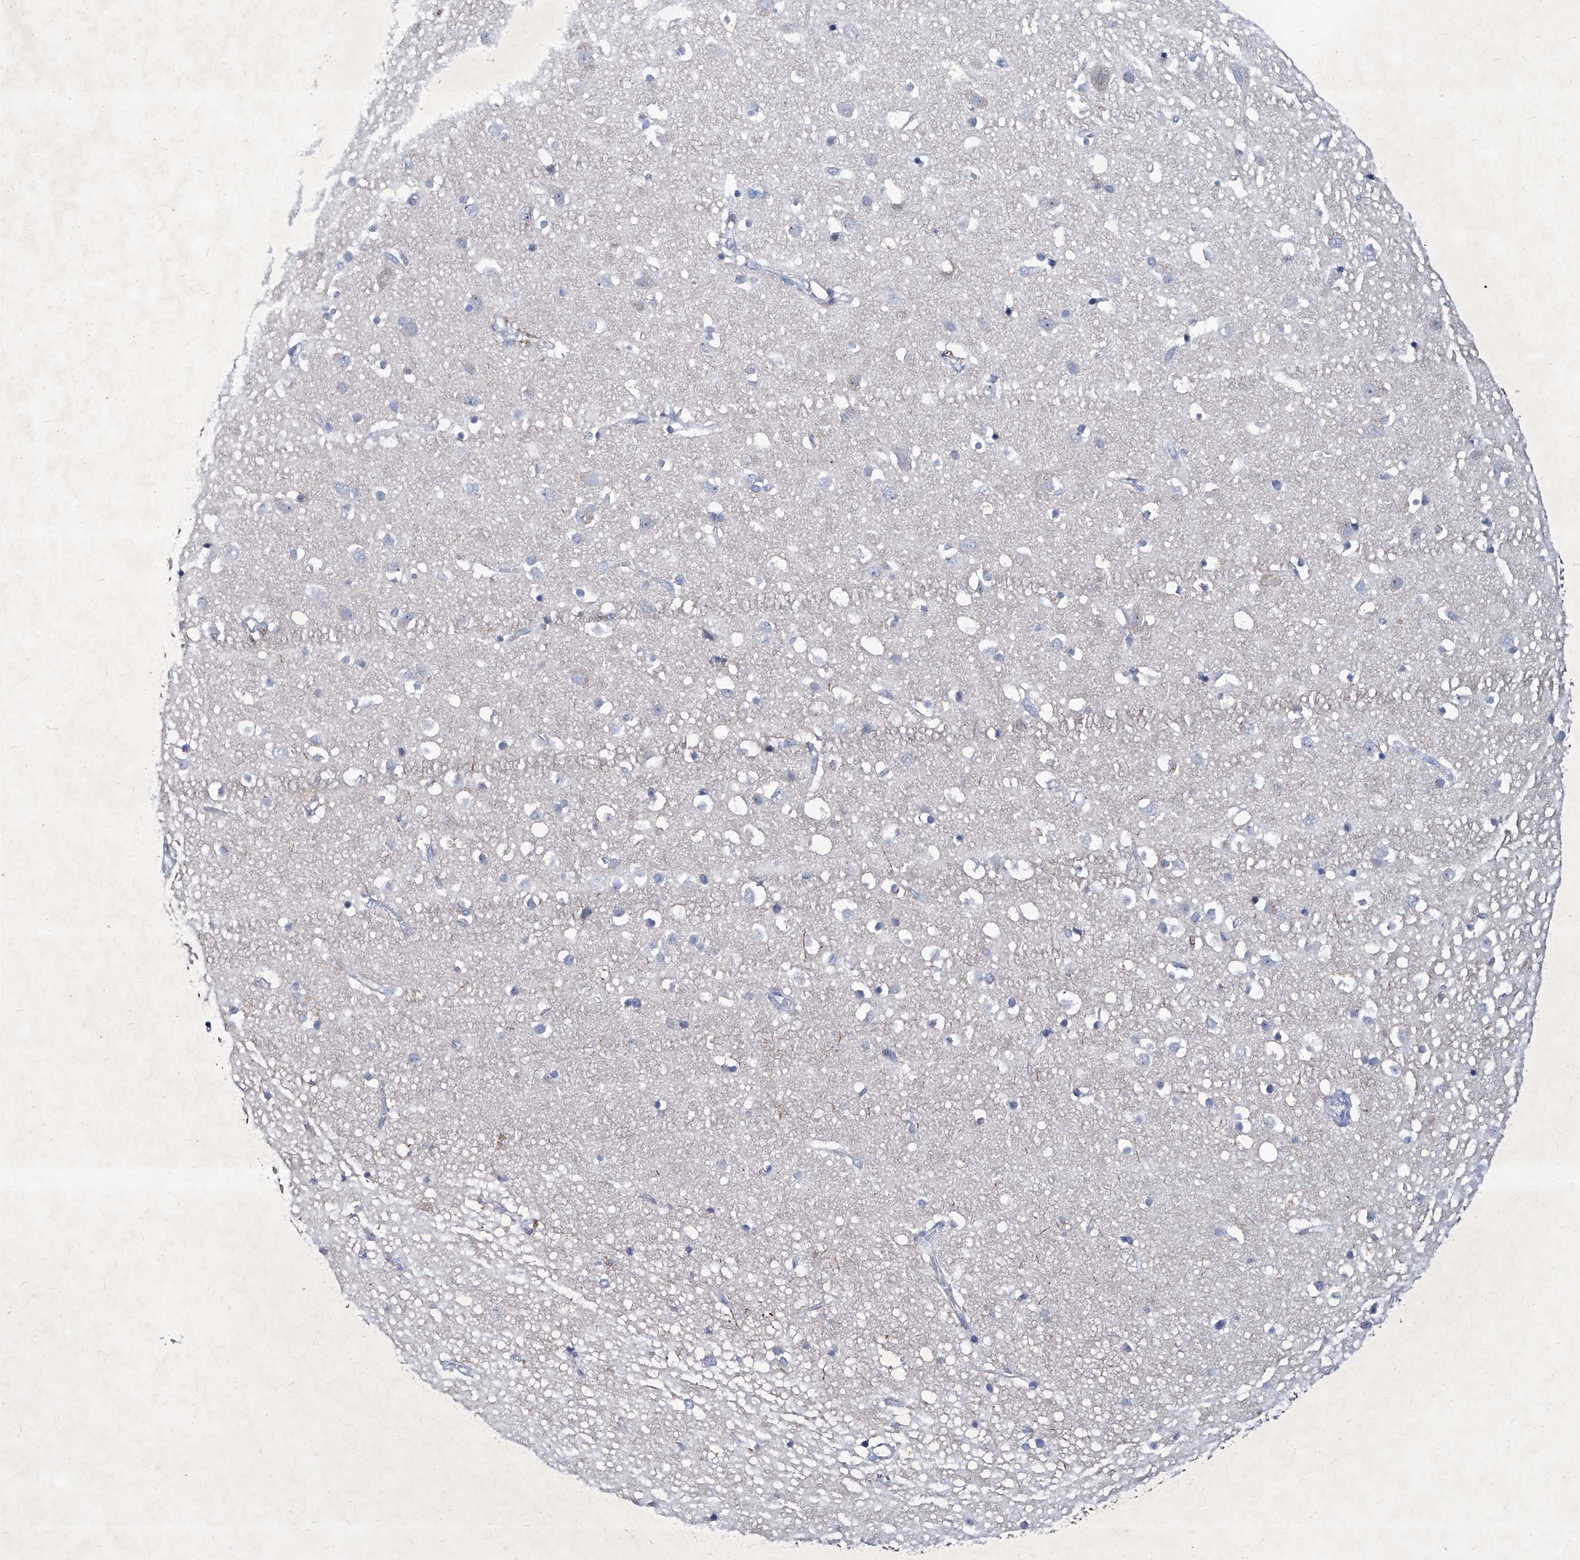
{"staining": {"intensity": "negative", "quantity": "none", "location": "none"}, "tissue": "cerebral cortex", "cell_type": "Endothelial cells", "image_type": "normal", "snomed": [{"axis": "morphology", "description": "Normal tissue, NOS"}, {"axis": "topography", "description": "Cerebral cortex"}], "caption": "Photomicrograph shows no protein expression in endothelial cells of normal cerebral cortex.", "gene": "KLHL17", "patient": {"sex": "male", "age": 54}}